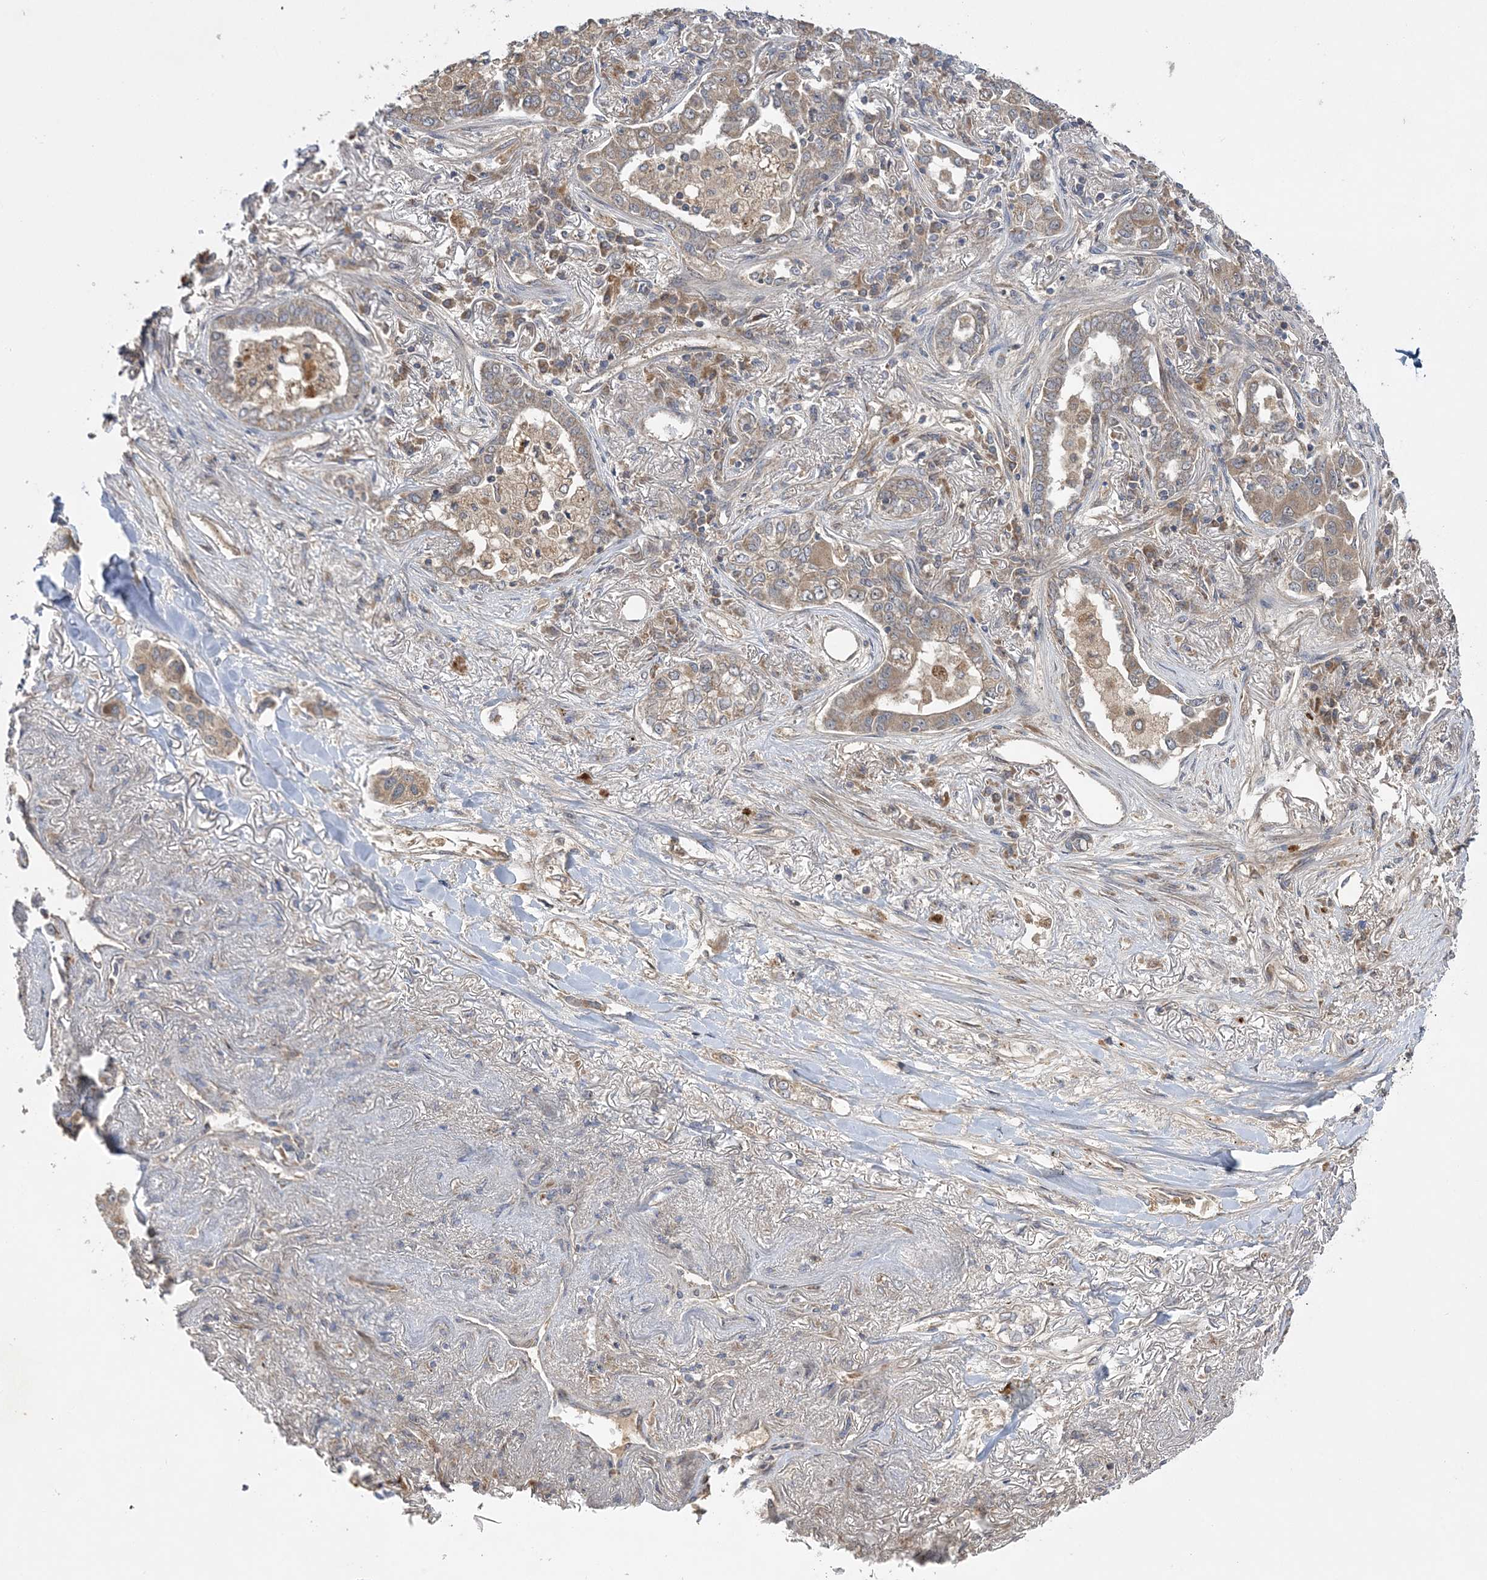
{"staining": {"intensity": "weak", "quantity": ">75%", "location": "cytoplasmic/membranous"}, "tissue": "lung cancer", "cell_type": "Tumor cells", "image_type": "cancer", "snomed": [{"axis": "morphology", "description": "Adenocarcinoma, NOS"}, {"axis": "topography", "description": "Lung"}], "caption": "Tumor cells display low levels of weak cytoplasmic/membranous staining in about >75% of cells in human lung cancer.", "gene": "MMADHC", "patient": {"sex": "male", "age": 49}}